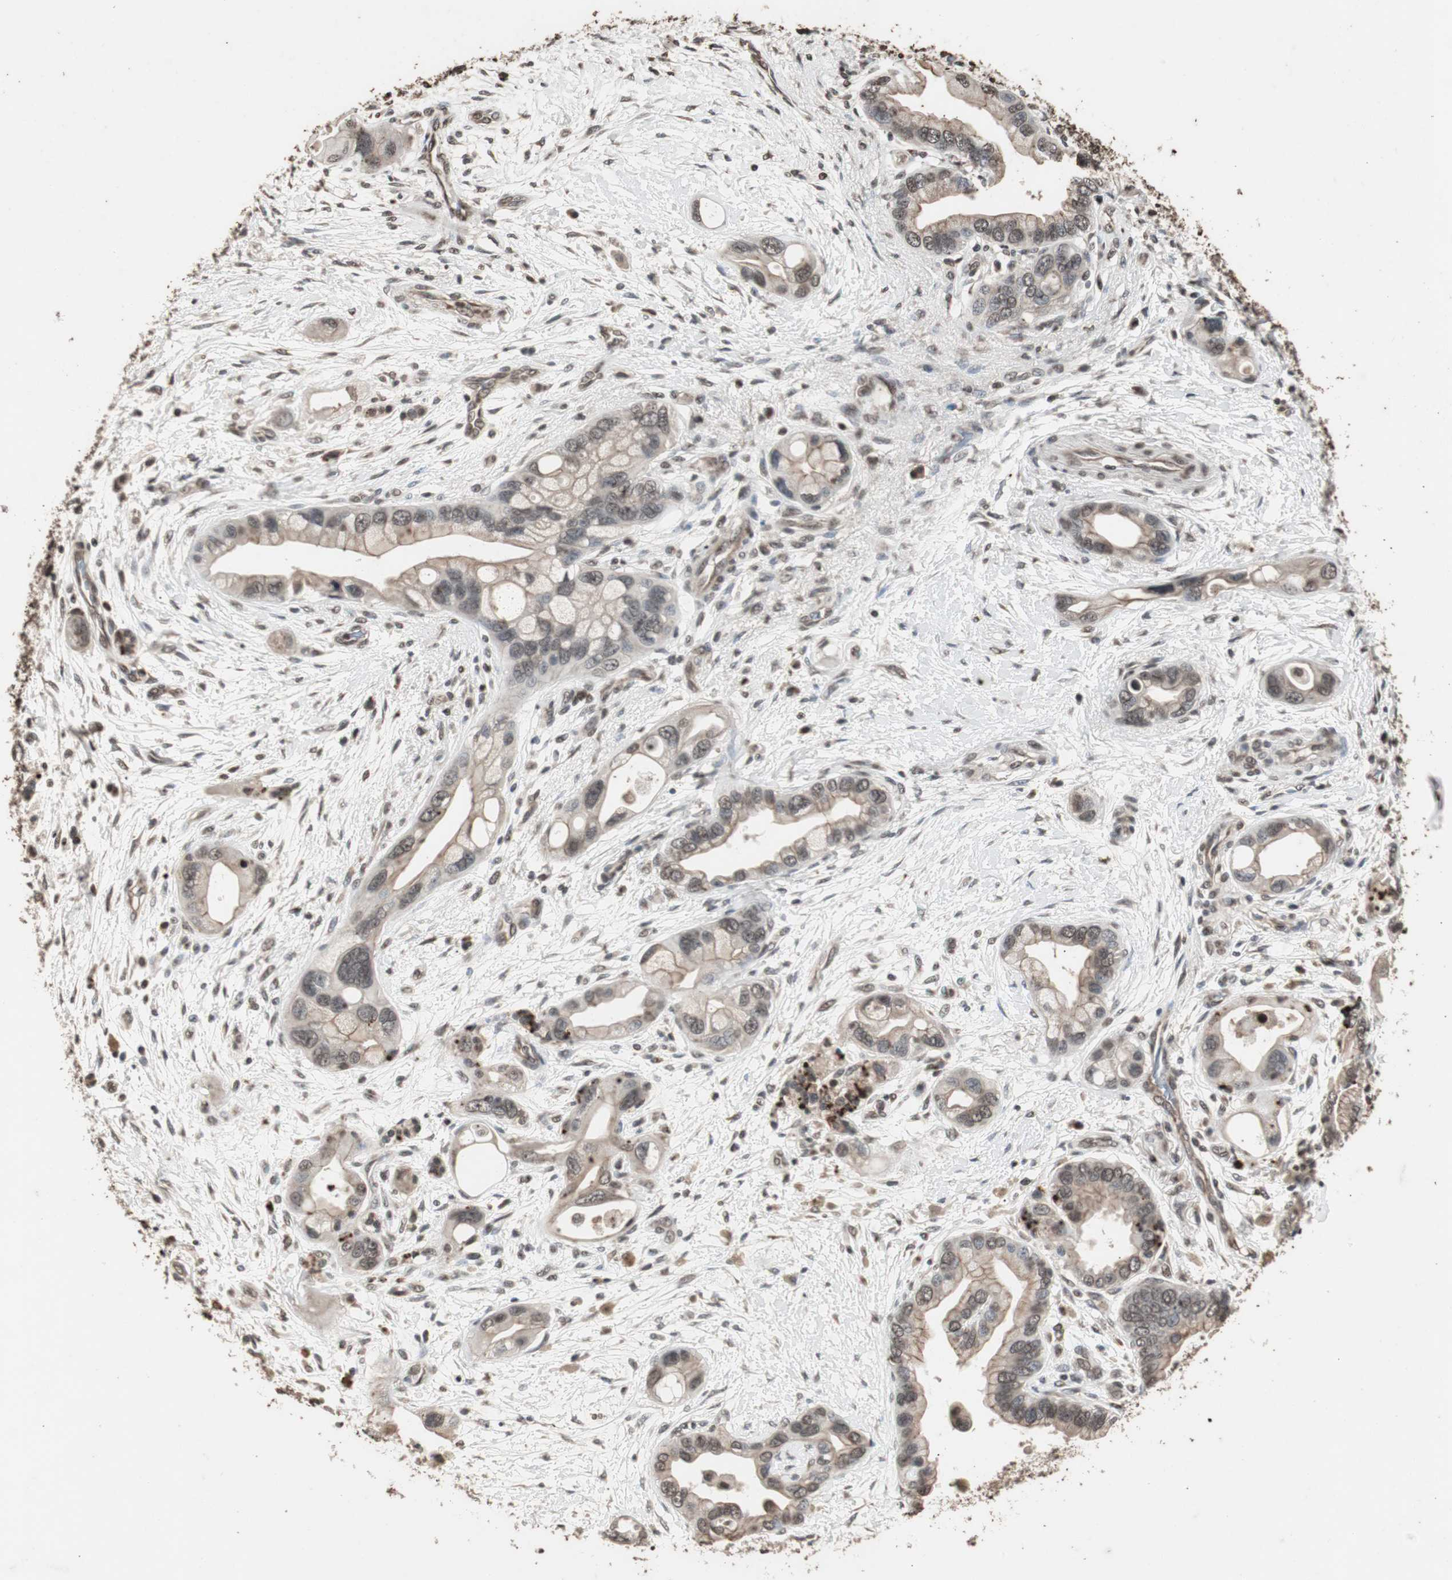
{"staining": {"intensity": "weak", "quantity": "25%-75%", "location": "cytoplasmic/membranous,nuclear"}, "tissue": "pancreatic cancer", "cell_type": "Tumor cells", "image_type": "cancer", "snomed": [{"axis": "morphology", "description": "Adenocarcinoma, NOS"}, {"axis": "topography", "description": "Pancreas"}], "caption": "A low amount of weak cytoplasmic/membranous and nuclear expression is appreciated in about 25%-75% of tumor cells in pancreatic cancer tissue.", "gene": "ZFC3H1", "patient": {"sex": "female", "age": 77}}